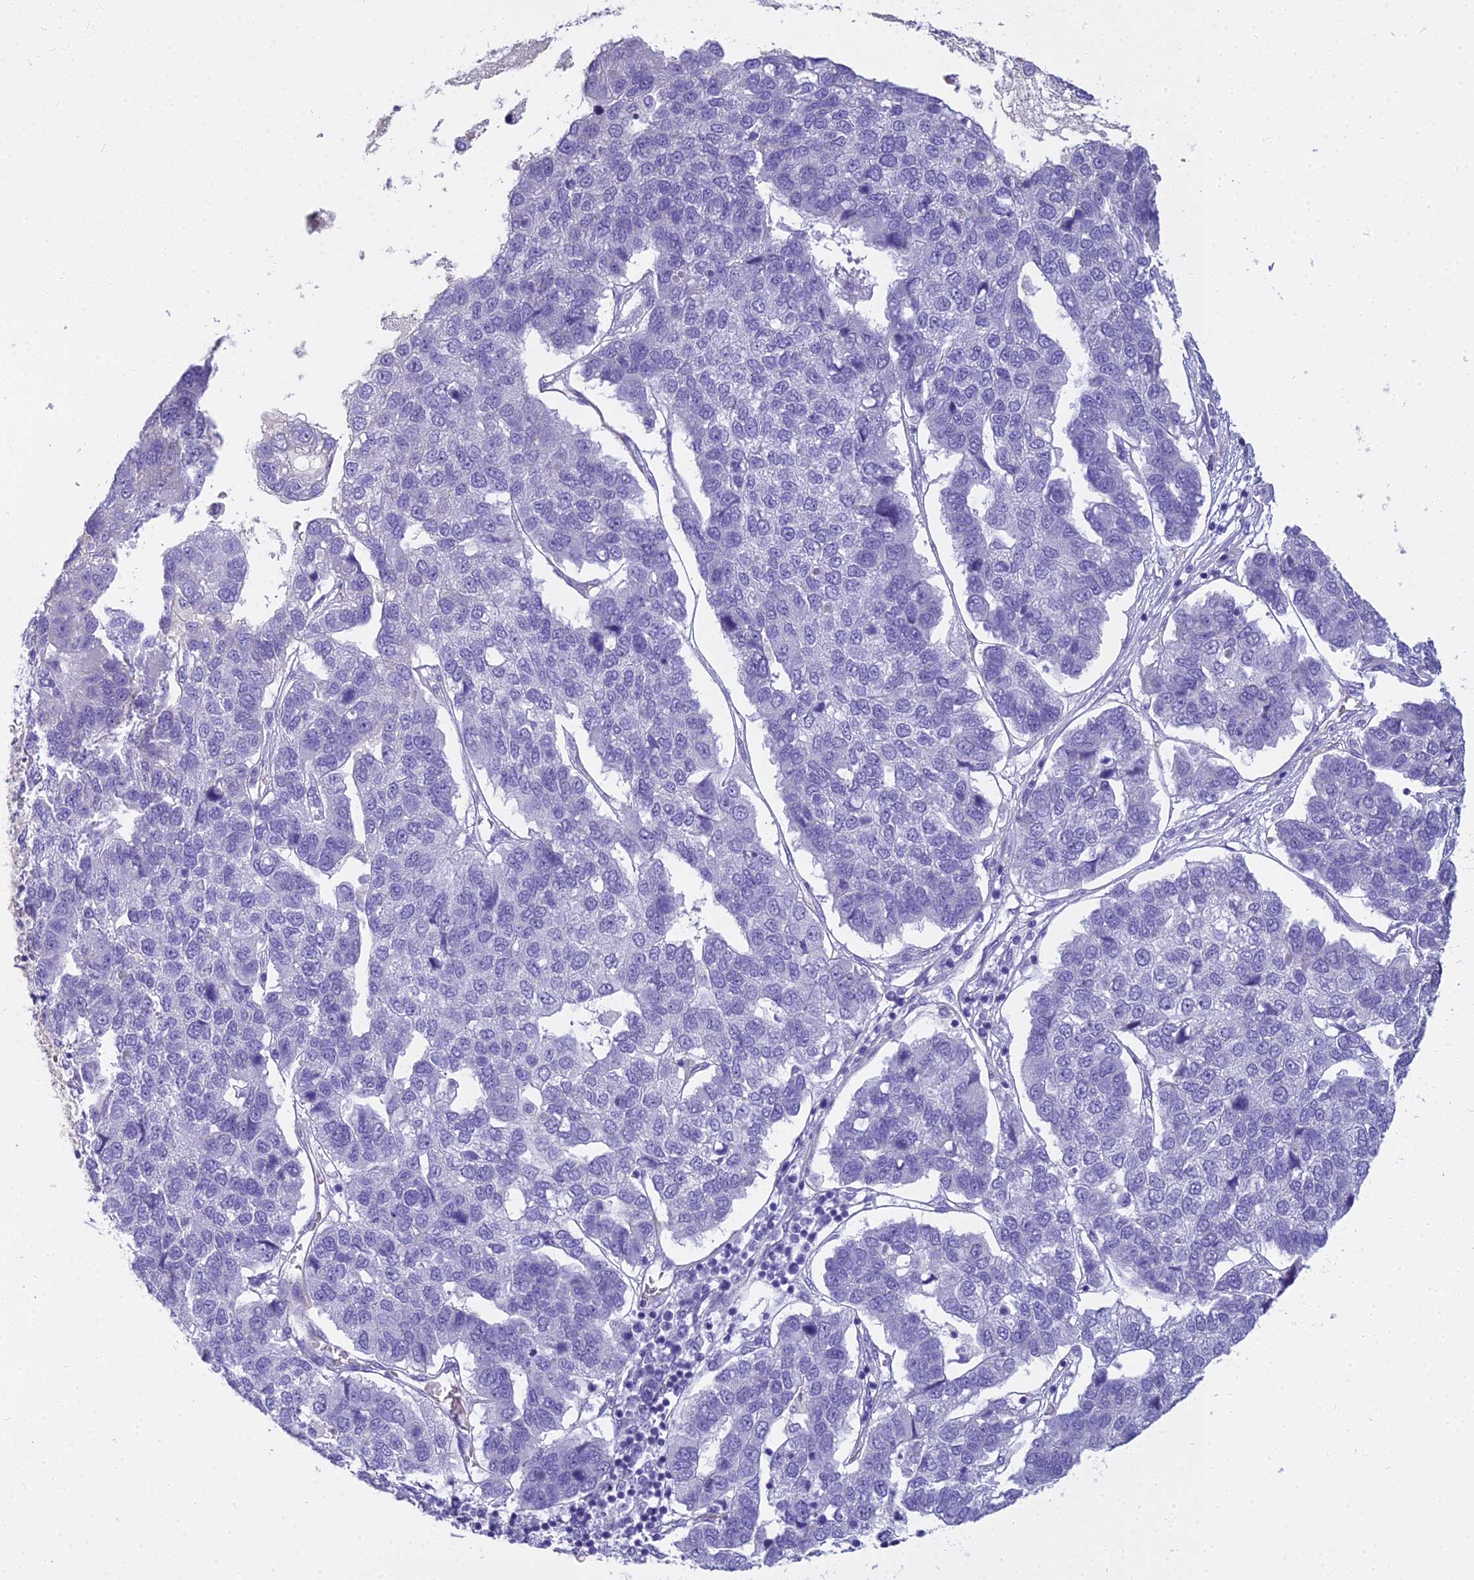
{"staining": {"intensity": "negative", "quantity": "none", "location": "none"}, "tissue": "pancreatic cancer", "cell_type": "Tumor cells", "image_type": "cancer", "snomed": [{"axis": "morphology", "description": "Adenocarcinoma, NOS"}, {"axis": "topography", "description": "Pancreas"}], "caption": "Tumor cells show no significant staining in pancreatic cancer.", "gene": "NINJ1", "patient": {"sex": "female", "age": 61}}